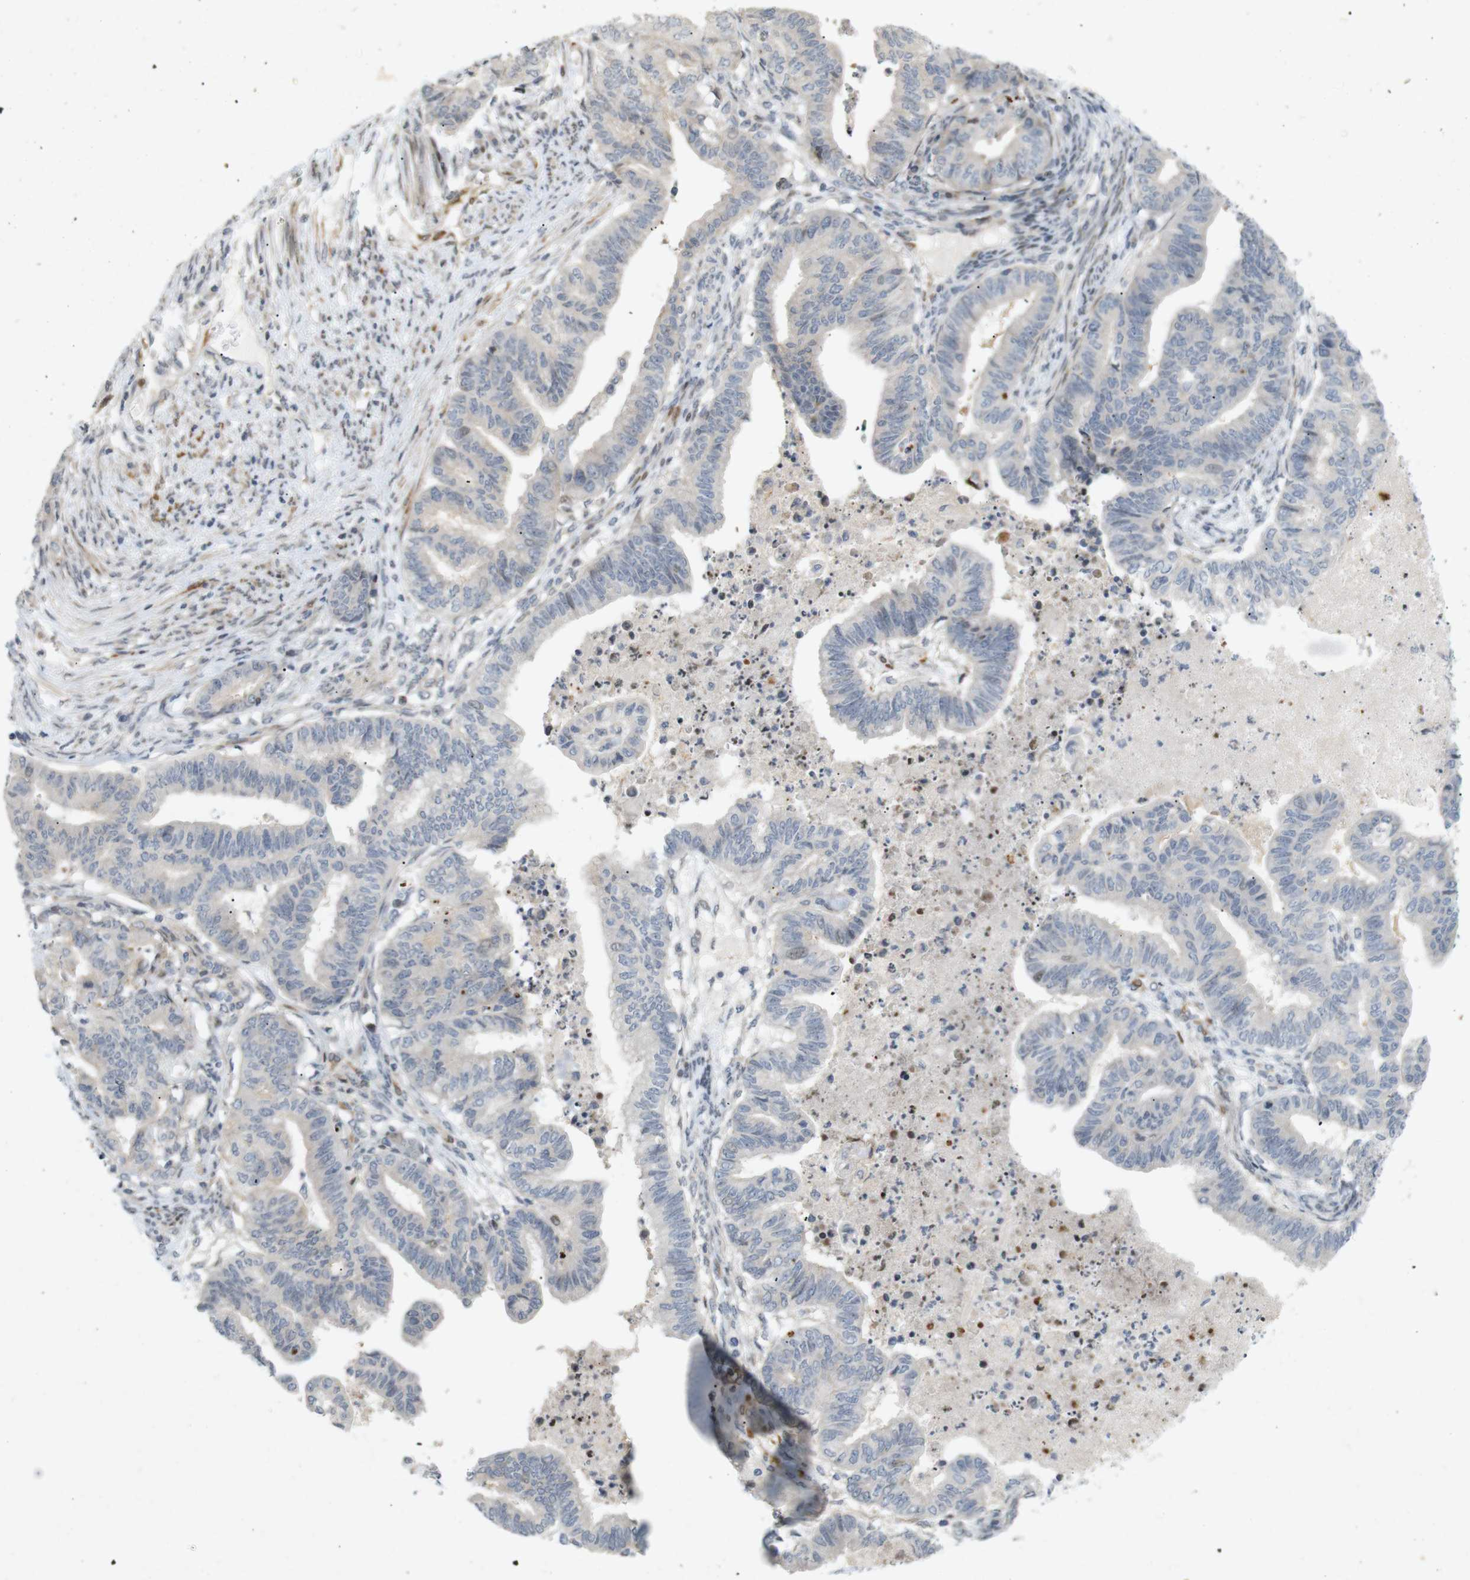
{"staining": {"intensity": "negative", "quantity": "none", "location": "none"}, "tissue": "endometrial cancer", "cell_type": "Tumor cells", "image_type": "cancer", "snomed": [{"axis": "morphology", "description": "Adenocarcinoma, NOS"}, {"axis": "topography", "description": "Endometrium"}], "caption": "Tumor cells are negative for protein expression in human endometrial cancer (adenocarcinoma).", "gene": "PPP1R14A", "patient": {"sex": "female", "age": 79}}